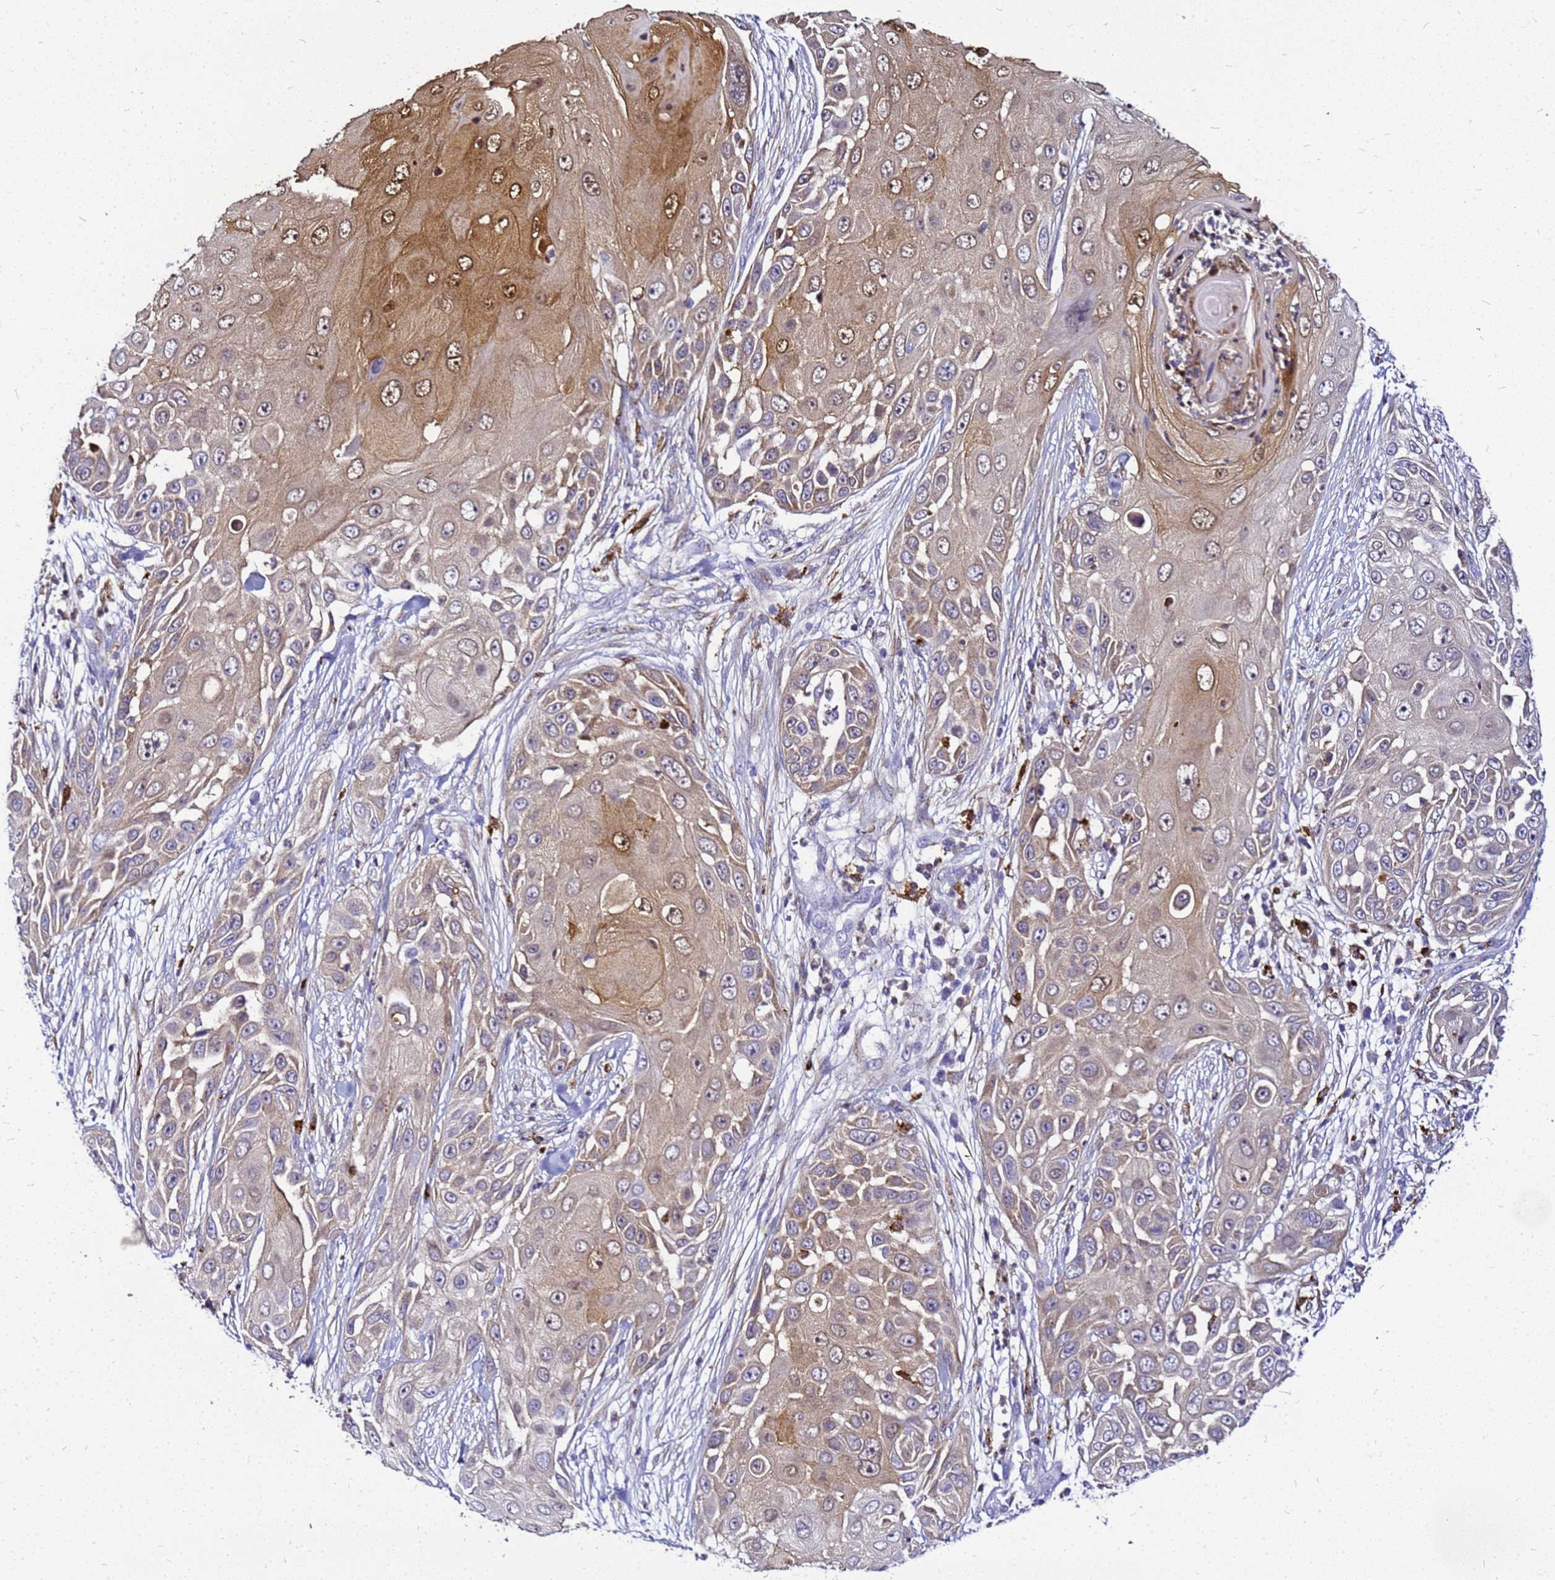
{"staining": {"intensity": "weak", "quantity": "25%-75%", "location": "cytoplasmic/membranous,nuclear"}, "tissue": "skin cancer", "cell_type": "Tumor cells", "image_type": "cancer", "snomed": [{"axis": "morphology", "description": "Squamous cell carcinoma, NOS"}, {"axis": "topography", "description": "Skin"}], "caption": "The histopathology image exhibits a brown stain indicating the presence of a protein in the cytoplasmic/membranous and nuclear of tumor cells in skin cancer.", "gene": "CSTA", "patient": {"sex": "female", "age": 44}}